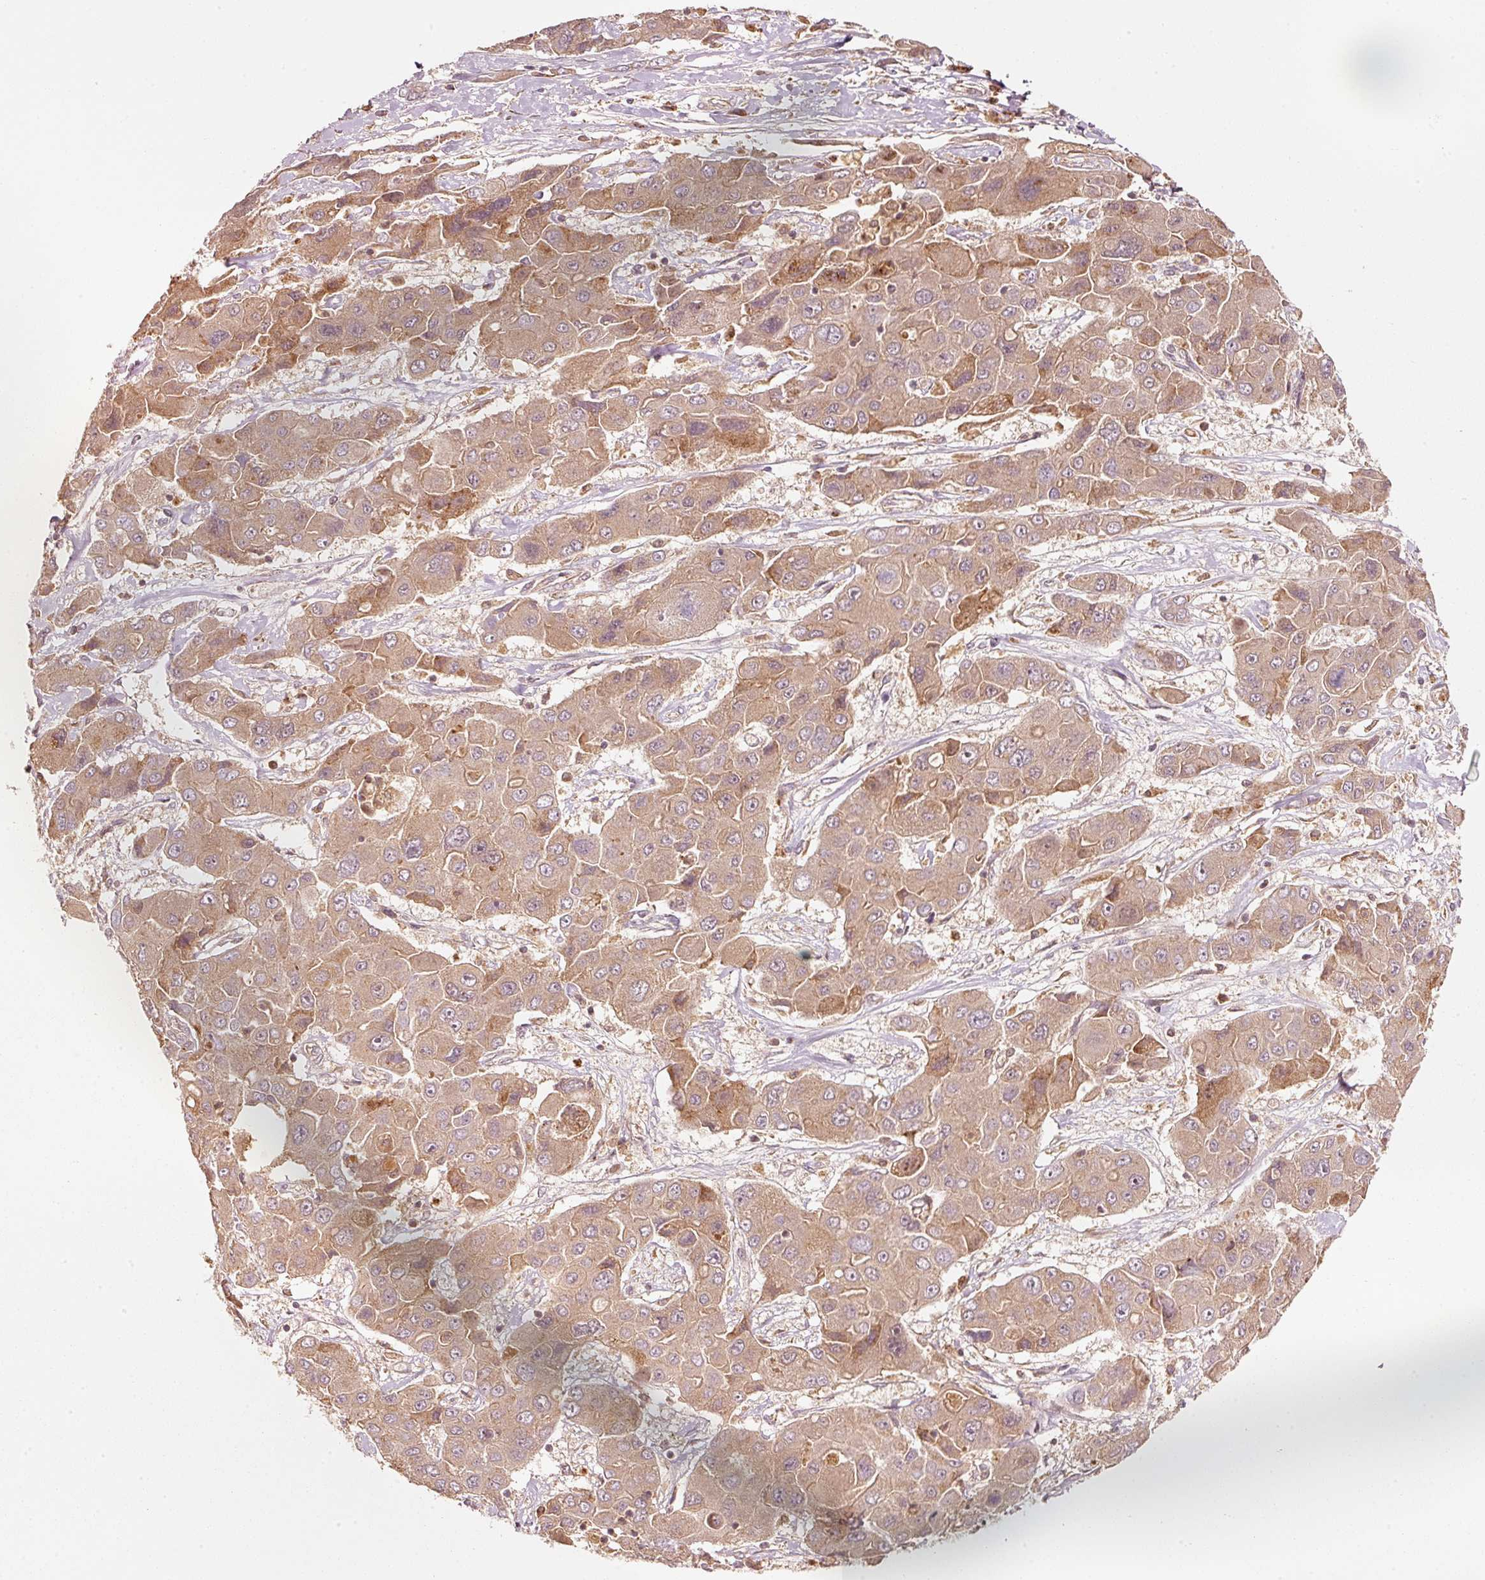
{"staining": {"intensity": "weak", "quantity": ">75%", "location": "cytoplasmic/membranous"}, "tissue": "liver cancer", "cell_type": "Tumor cells", "image_type": "cancer", "snomed": [{"axis": "morphology", "description": "Cholangiocarcinoma"}, {"axis": "topography", "description": "Liver"}], "caption": "Human cholangiocarcinoma (liver) stained with a brown dye displays weak cytoplasmic/membranous positive staining in about >75% of tumor cells.", "gene": "RRAS2", "patient": {"sex": "male", "age": 67}}